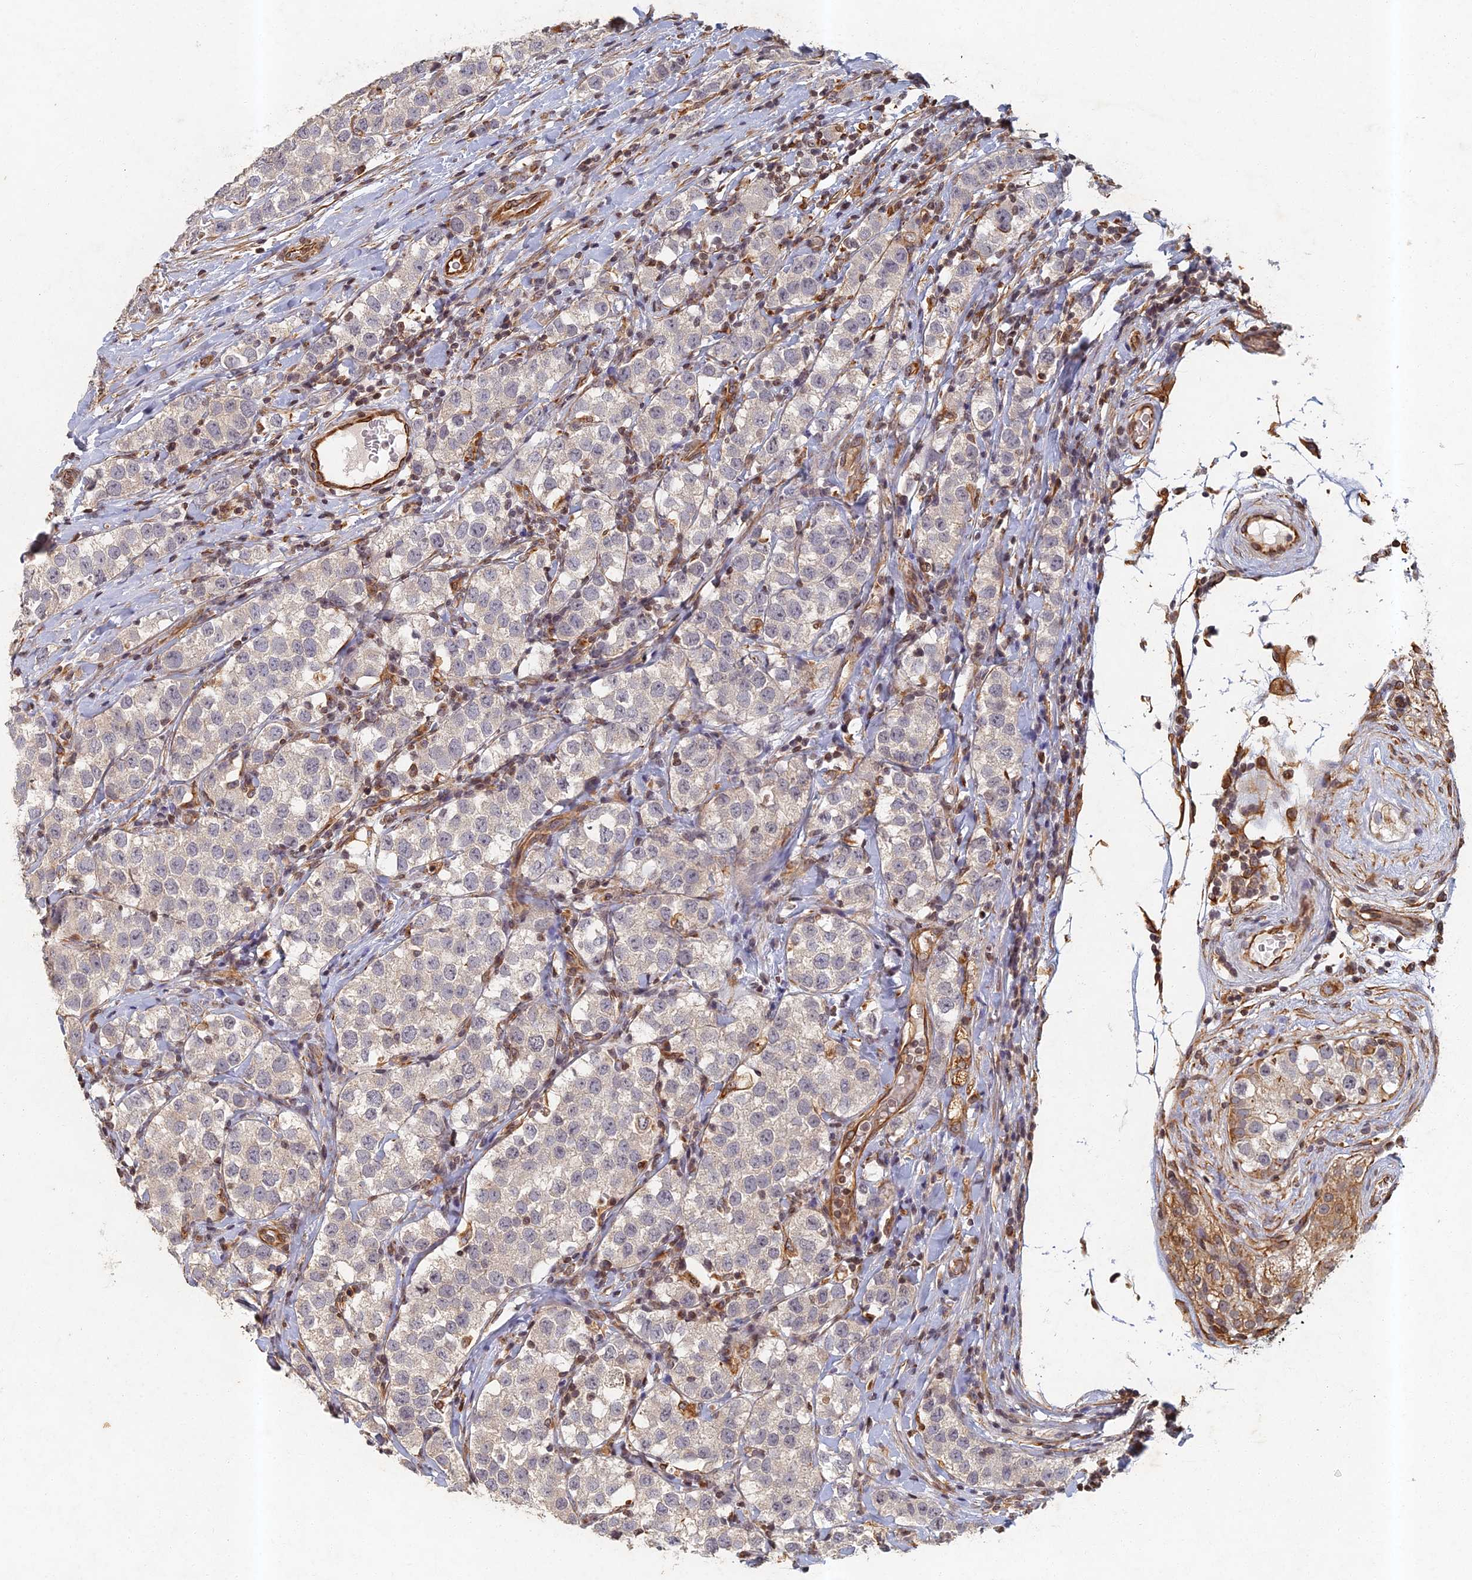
{"staining": {"intensity": "negative", "quantity": "none", "location": "none"}, "tissue": "testis cancer", "cell_type": "Tumor cells", "image_type": "cancer", "snomed": [{"axis": "morphology", "description": "Seminoma, NOS"}, {"axis": "topography", "description": "Testis"}], "caption": "An immunohistochemistry (IHC) image of testis seminoma is shown. There is no staining in tumor cells of testis seminoma.", "gene": "ABCB10", "patient": {"sex": "male", "age": 34}}